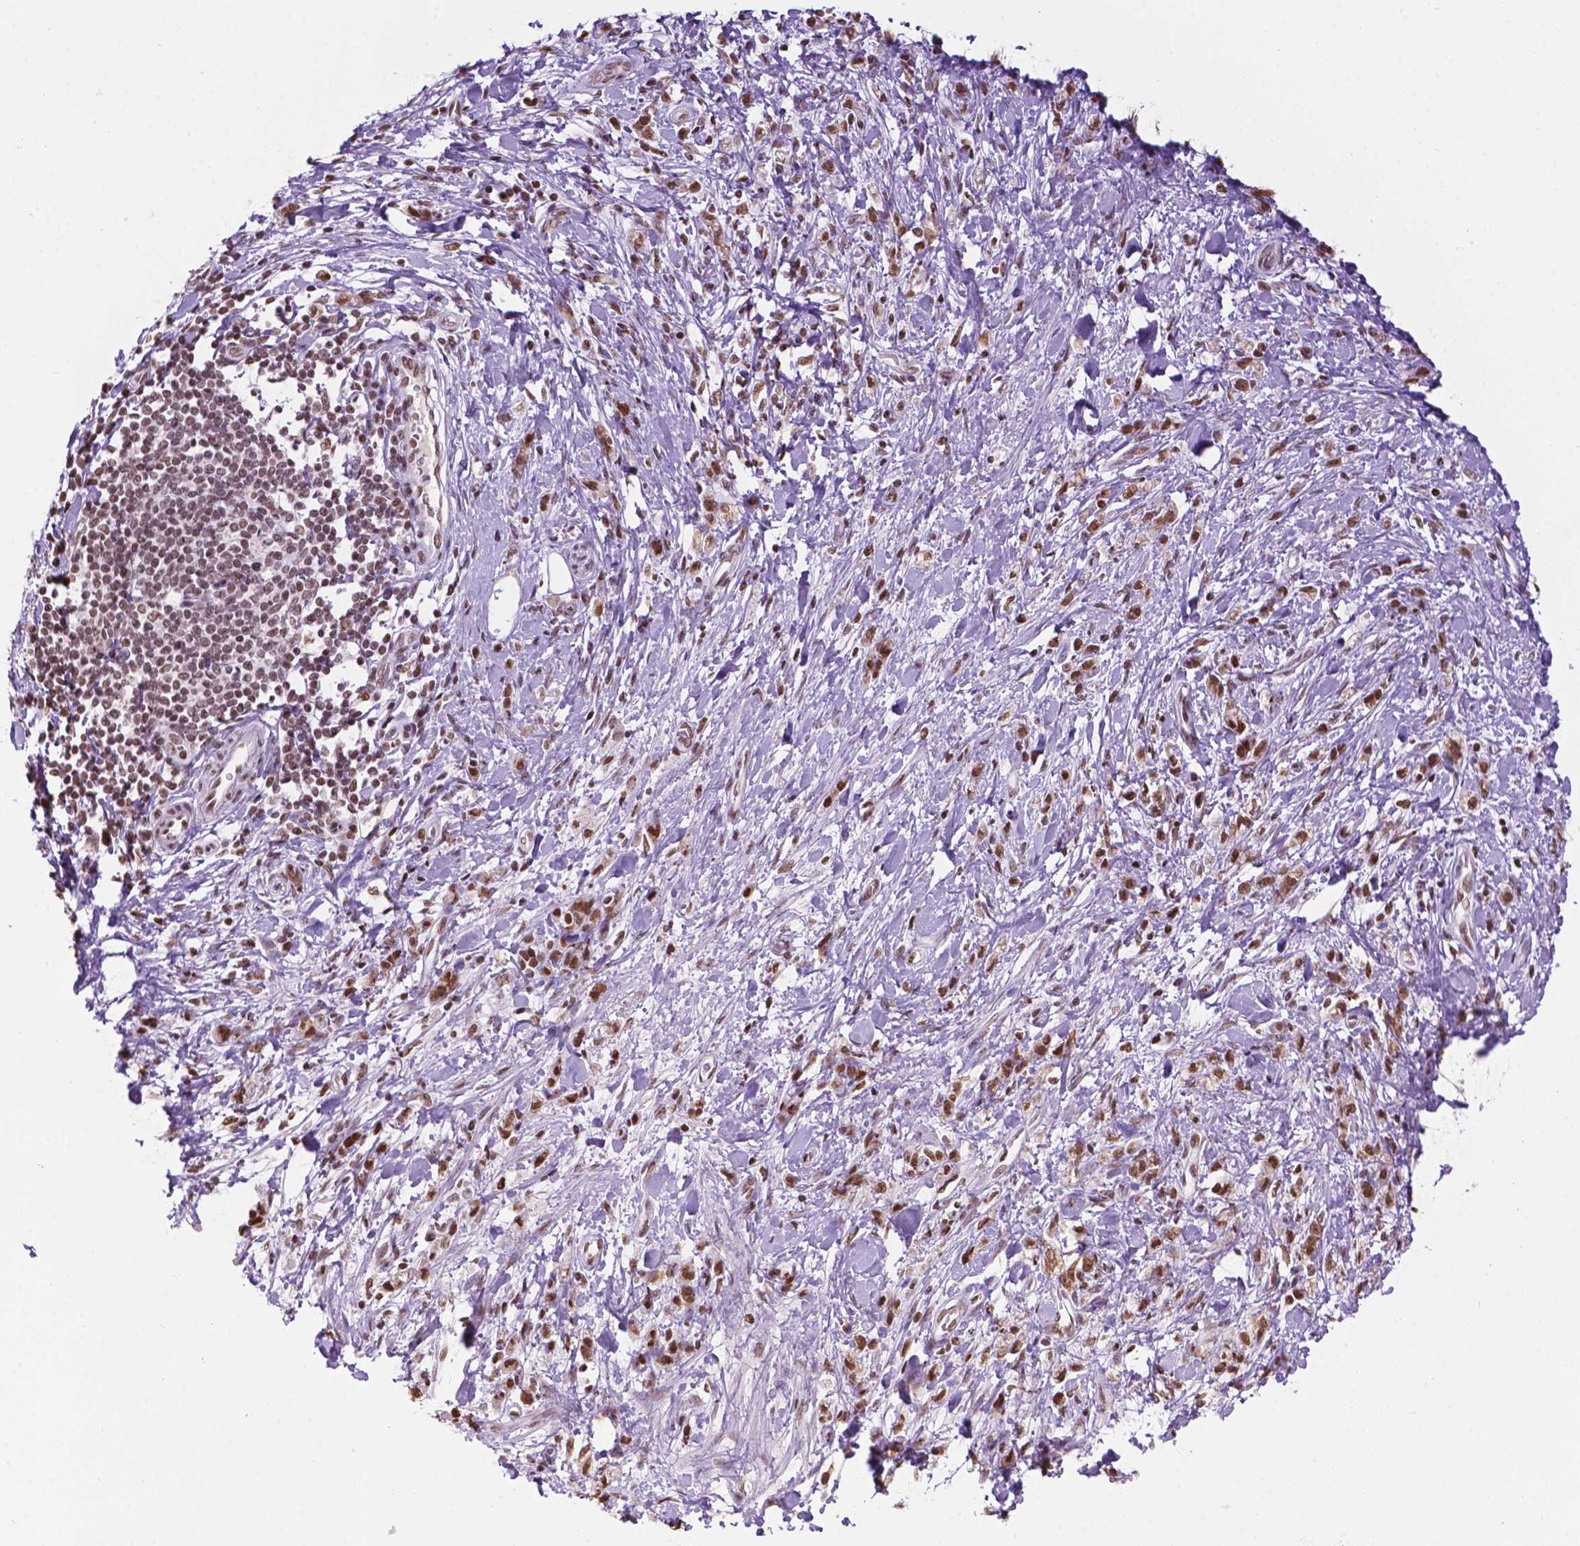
{"staining": {"intensity": "moderate", "quantity": ">75%", "location": "nuclear"}, "tissue": "stomach cancer", "cell_type": "Tumor cells", "image_type": "cancer", "snomed": [{"axis": "morphology", "description": "Adenocarcinoma, NOS"}, {"axis": "topography", "description": "Stomach"}], "caption": "Protein analysis of stomach cancer tissue shows moderate nuclear expression in about >75% of tumor cells. (Brightfield microscopy of DAB IHC at high magnification).", "gene": "COL23A1", "patient": {"sex": "male", "age": 77}}